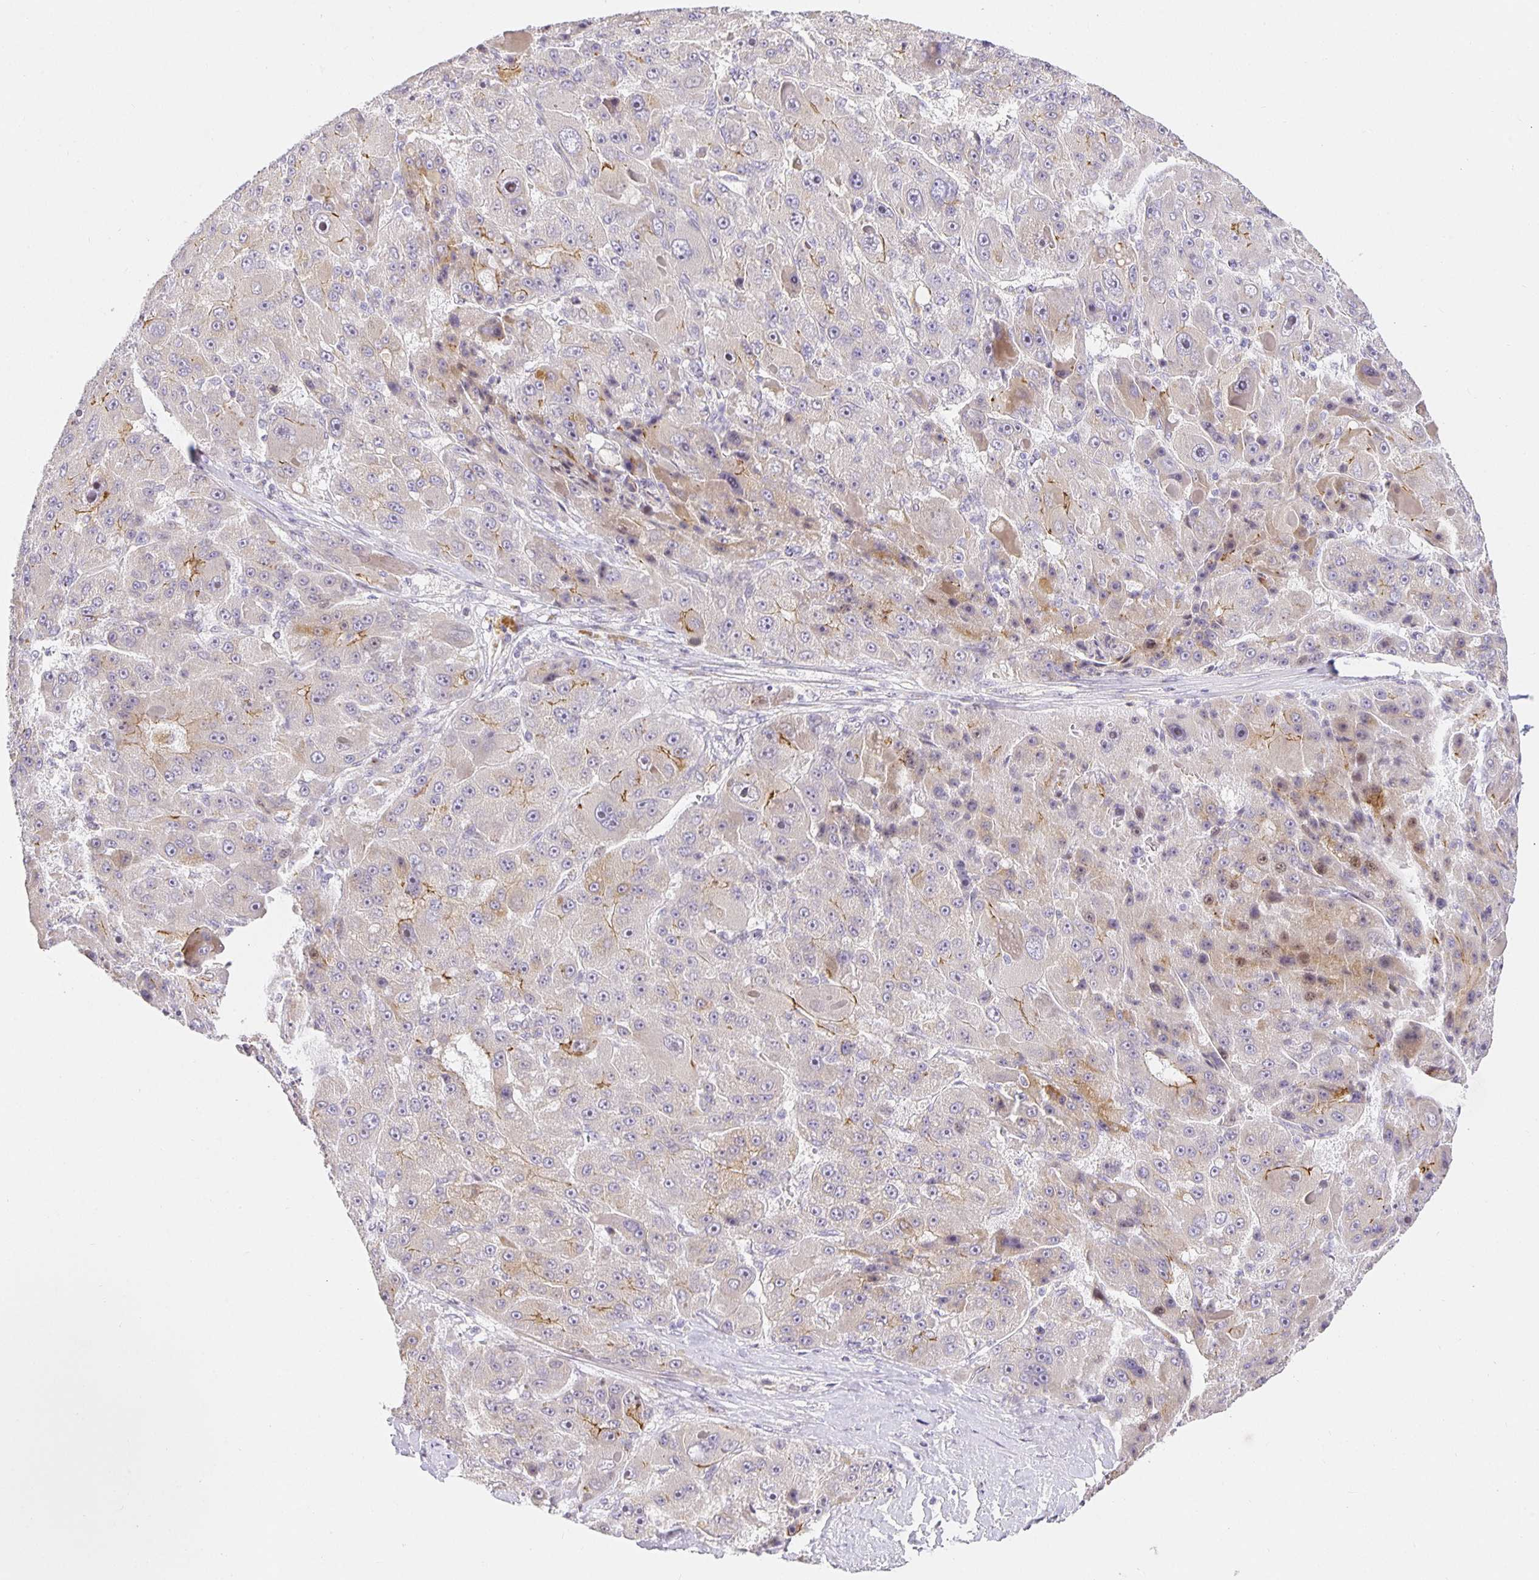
{"staining": {"intensity": "moderate", "quantity": "<25%", "location": "cytoplasmic/membranous"}, "tissue": "liver cancer", "cell_type": "Tumor cells", "image_type": "cancer", "snomed": [{"axis": "morphology", "description": "Carcinoma, Hepatocellular, NOS"}, {"axis": "topography", "description": "Liver"}], "caption": "A low amount of moderate cytoplasmic/membranous expression is present in approximately <25% of tumor cells in liver cancer tissue.", "gene": "TJP3", "patient": {"sex": "male", "age": 76}}